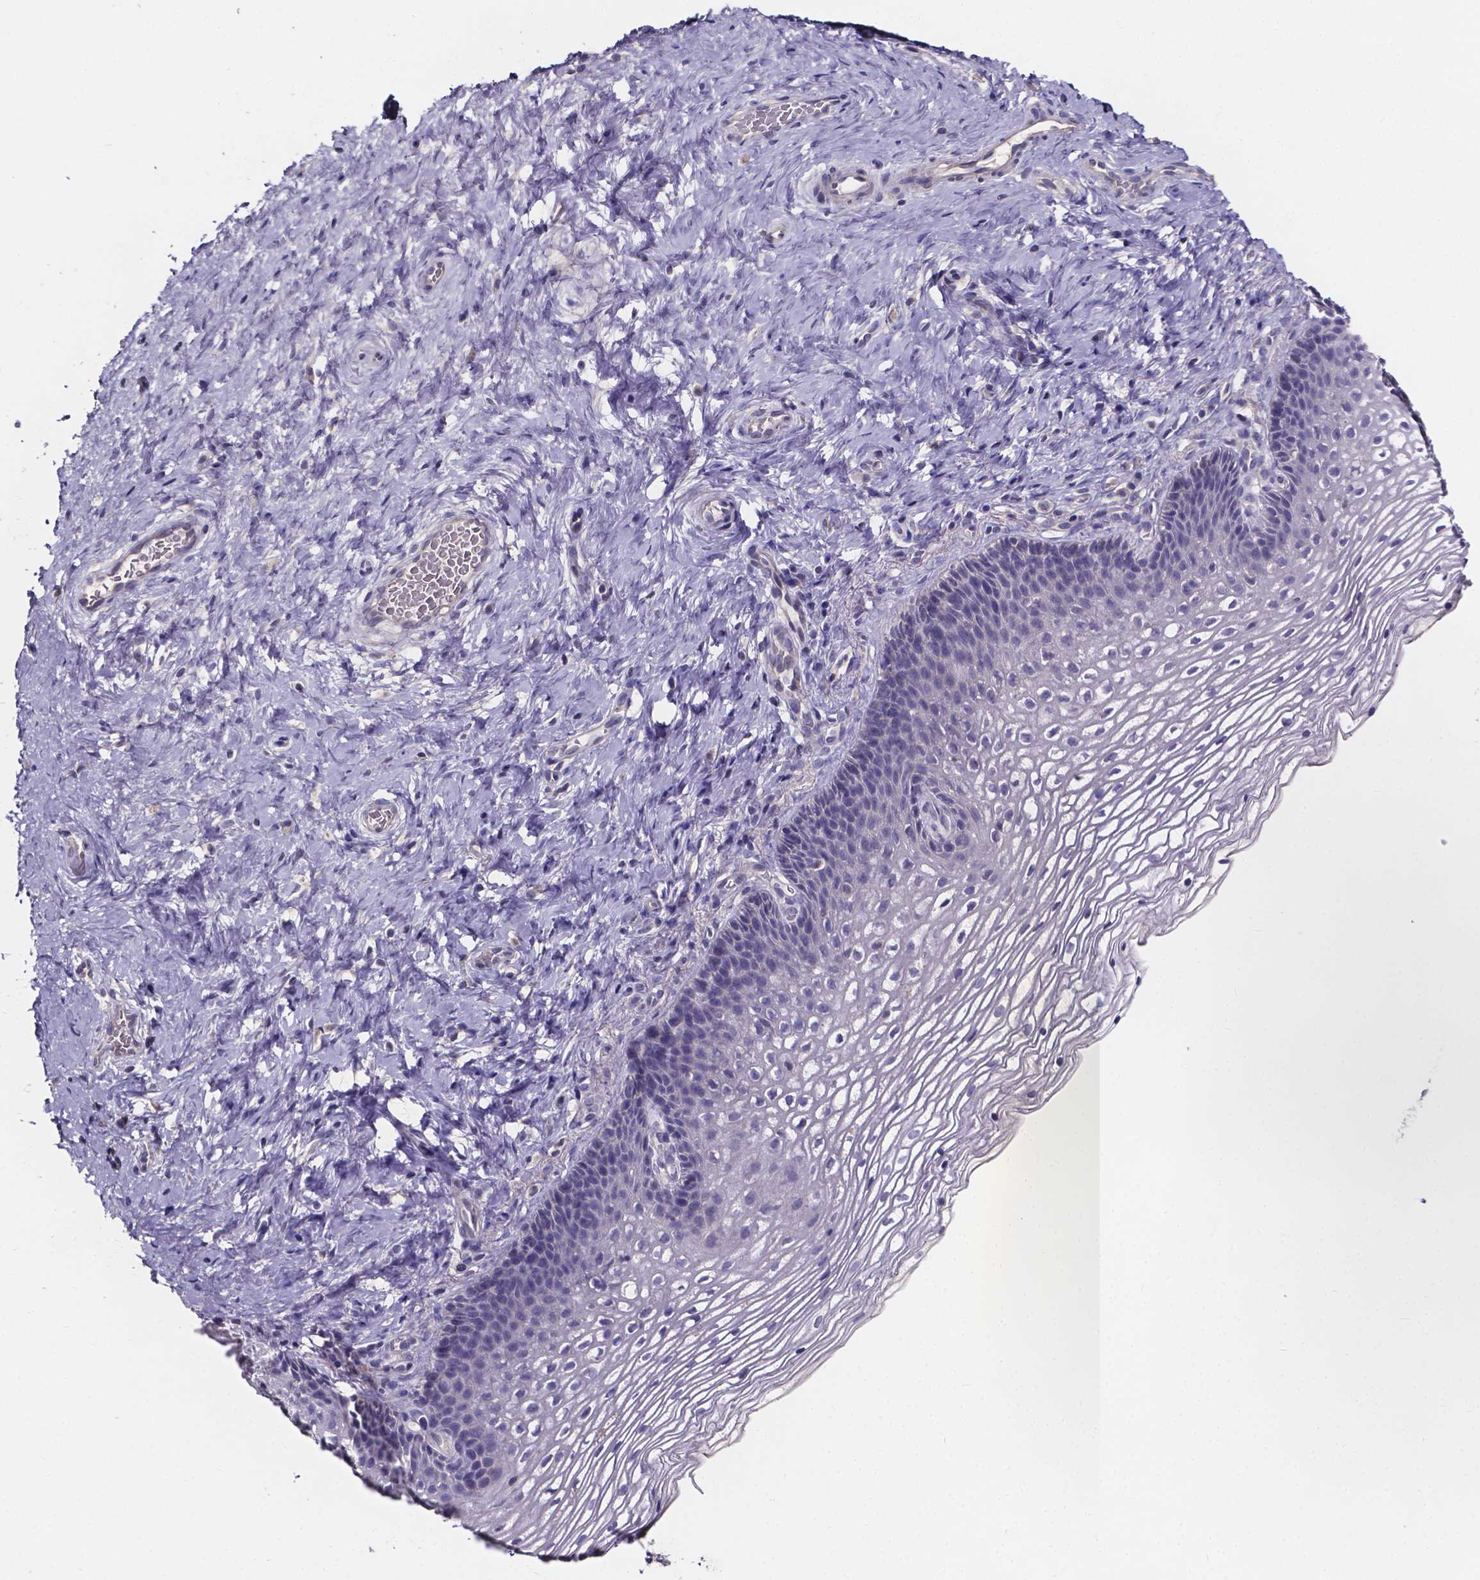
{"staining": {"intensity": "negative", "quantity": "none", "location": "none"}, "tissue": "cervix", "cell_type": "Glandular cells", "image_type": "normal", "snomed": [{"axis": "morphology", "description": "Normal tissue, NOS"}, {"axis": "topography", "description": "Cervix"}], "caption": "High power microscopy image of an IHC histopathology image of normal cervix, revealing no significant expression in glandular cells. (DAB (3,3'-diaminobenzidine) IHC visualized using brightfield microscopy, high magnification).", "gene": "SPOCD1", "patient": {"sex": "female", "age": 34}}